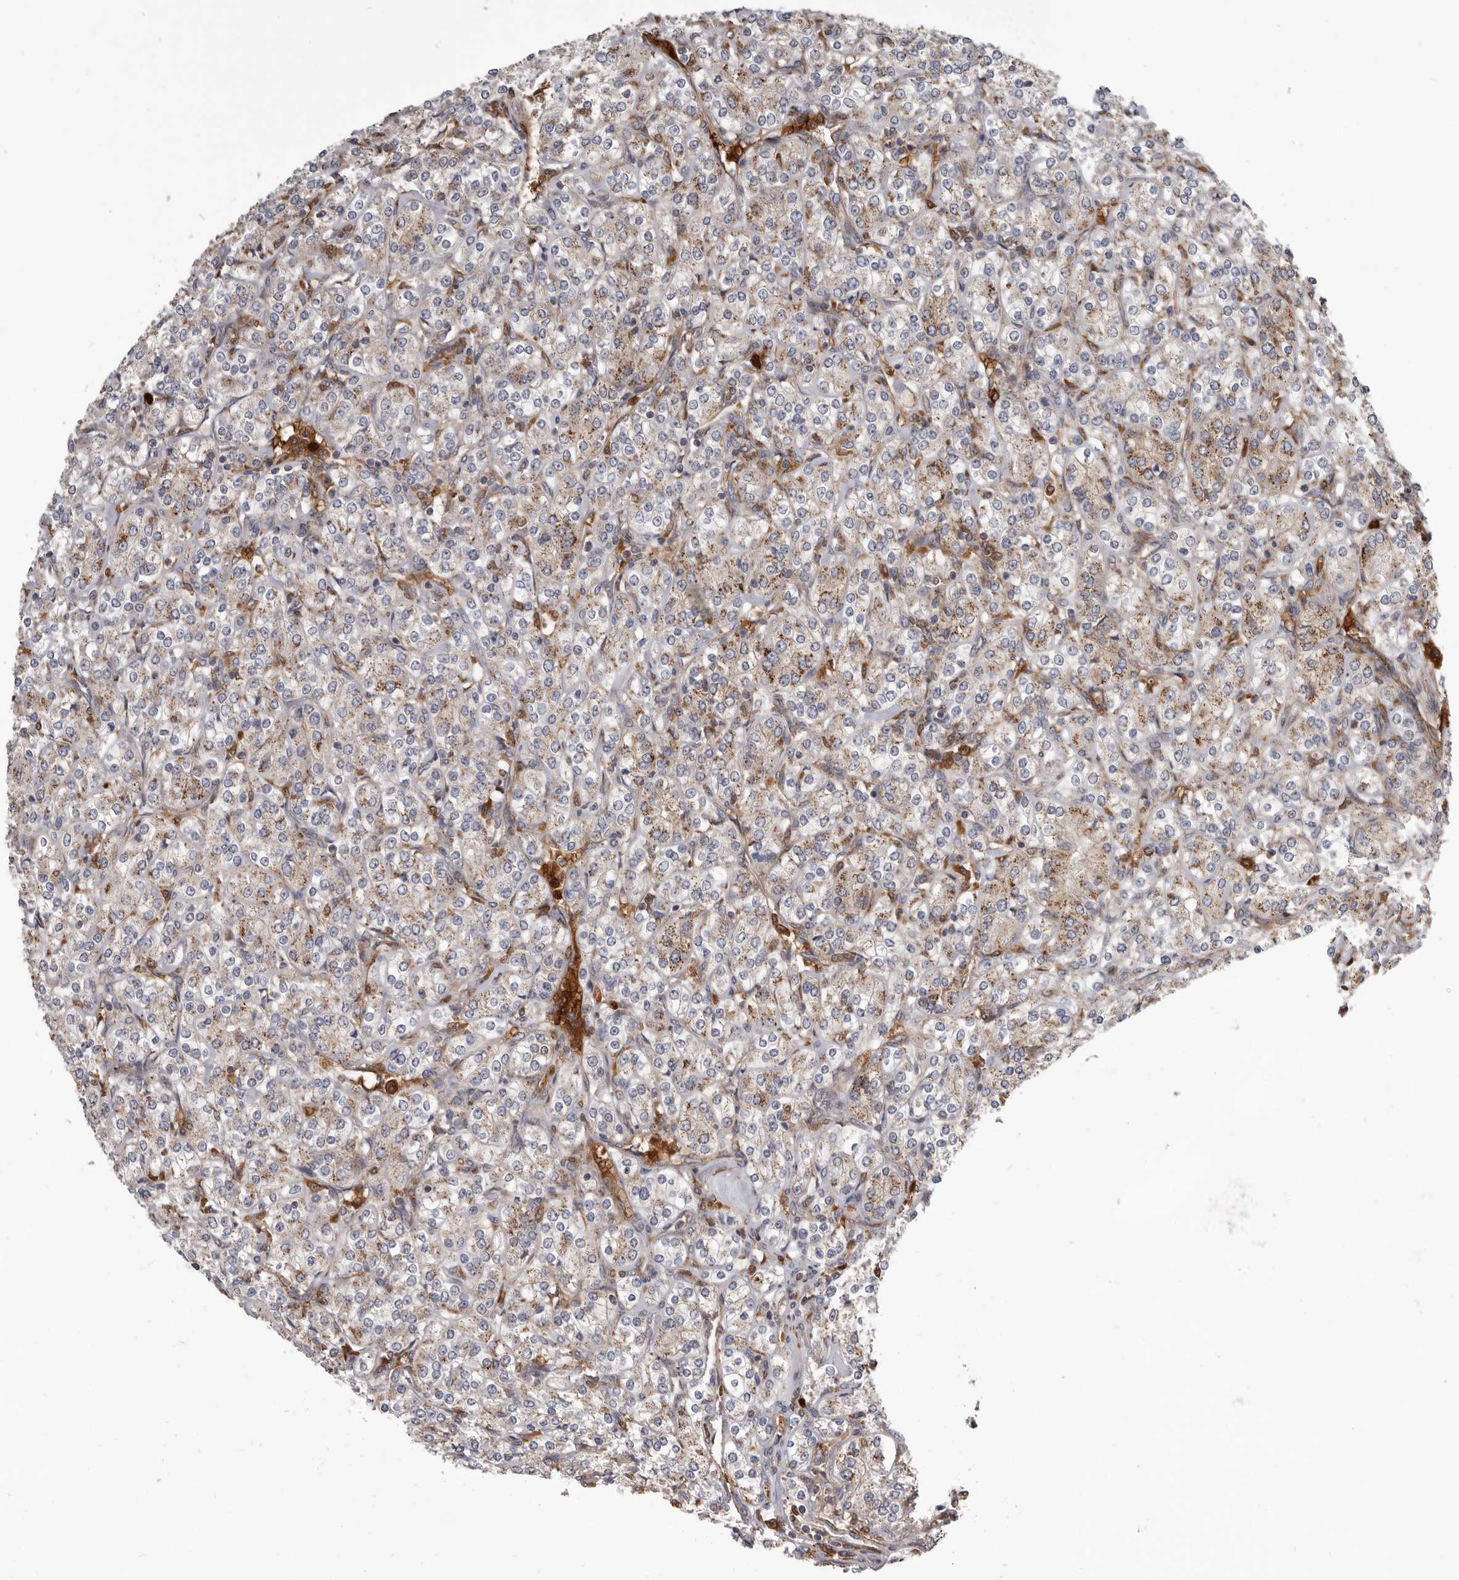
{"staining": {"intensity": "weak", "quantity": ">75%", "location": "cytoplasmic/membranous"}, "tissue": "renal cancer", "cell_type": "Tumor cells", "image_type": "cancer", "snomed": [{"axis": "morphology", "description": "Adenocarcinoma, NOS"}, {"axis": "topography", "description": "Kidney"}], "caption": "Protein staining of adenocarcinoma (renal) tissue exhibits weak cytoplasmic/membranous staining in approximately >75% of tumor cells.", "gene": "FGFR4", "patient": {"sex": "male", "age": 77}}